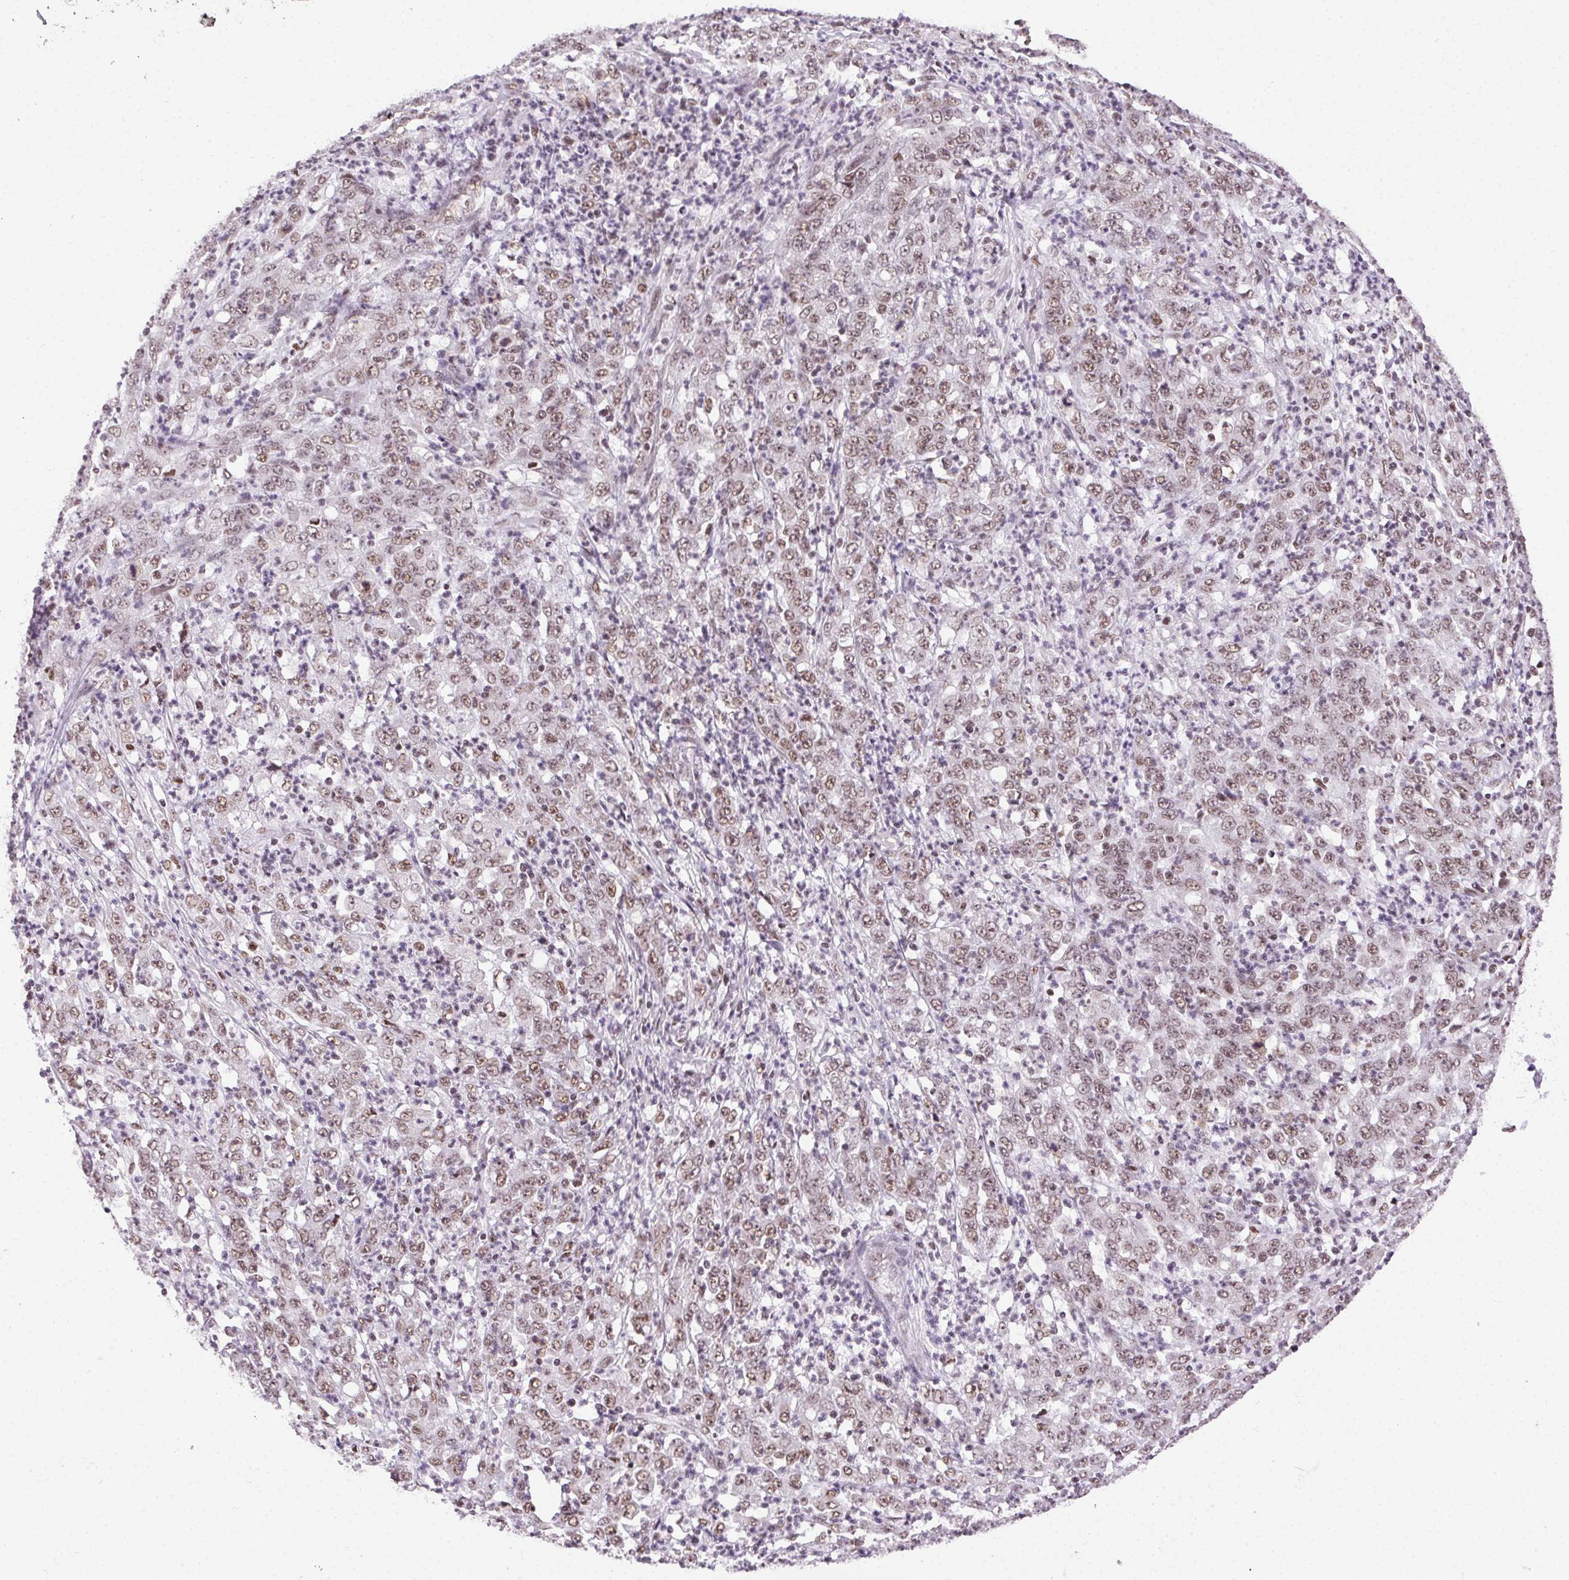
{"staining": {"intensity": "weak", "quantity": ">75%", "location": "nuclear"}, "tissue": "stomach cancer", "cell_type": "Tumor cells", "image_type": "cancer", "snomed": [{"axis": "morphology", "description": "Adenocarcinoma, NOS"}, {"axis": "topography", "description": "Stomach, lower"}], "caption": "Immunohistochemical staining of human adenocarcinoma (stomach) exhibits weak nuclear protein positivity in approximately >75% of tumor cells. Using DAB (brown) and hematoxylin (blue) stains, captured at high magnification using brightfield microscopy.", "gene": "TRA2B", "patient": {"sex": "female", "age": 71}}